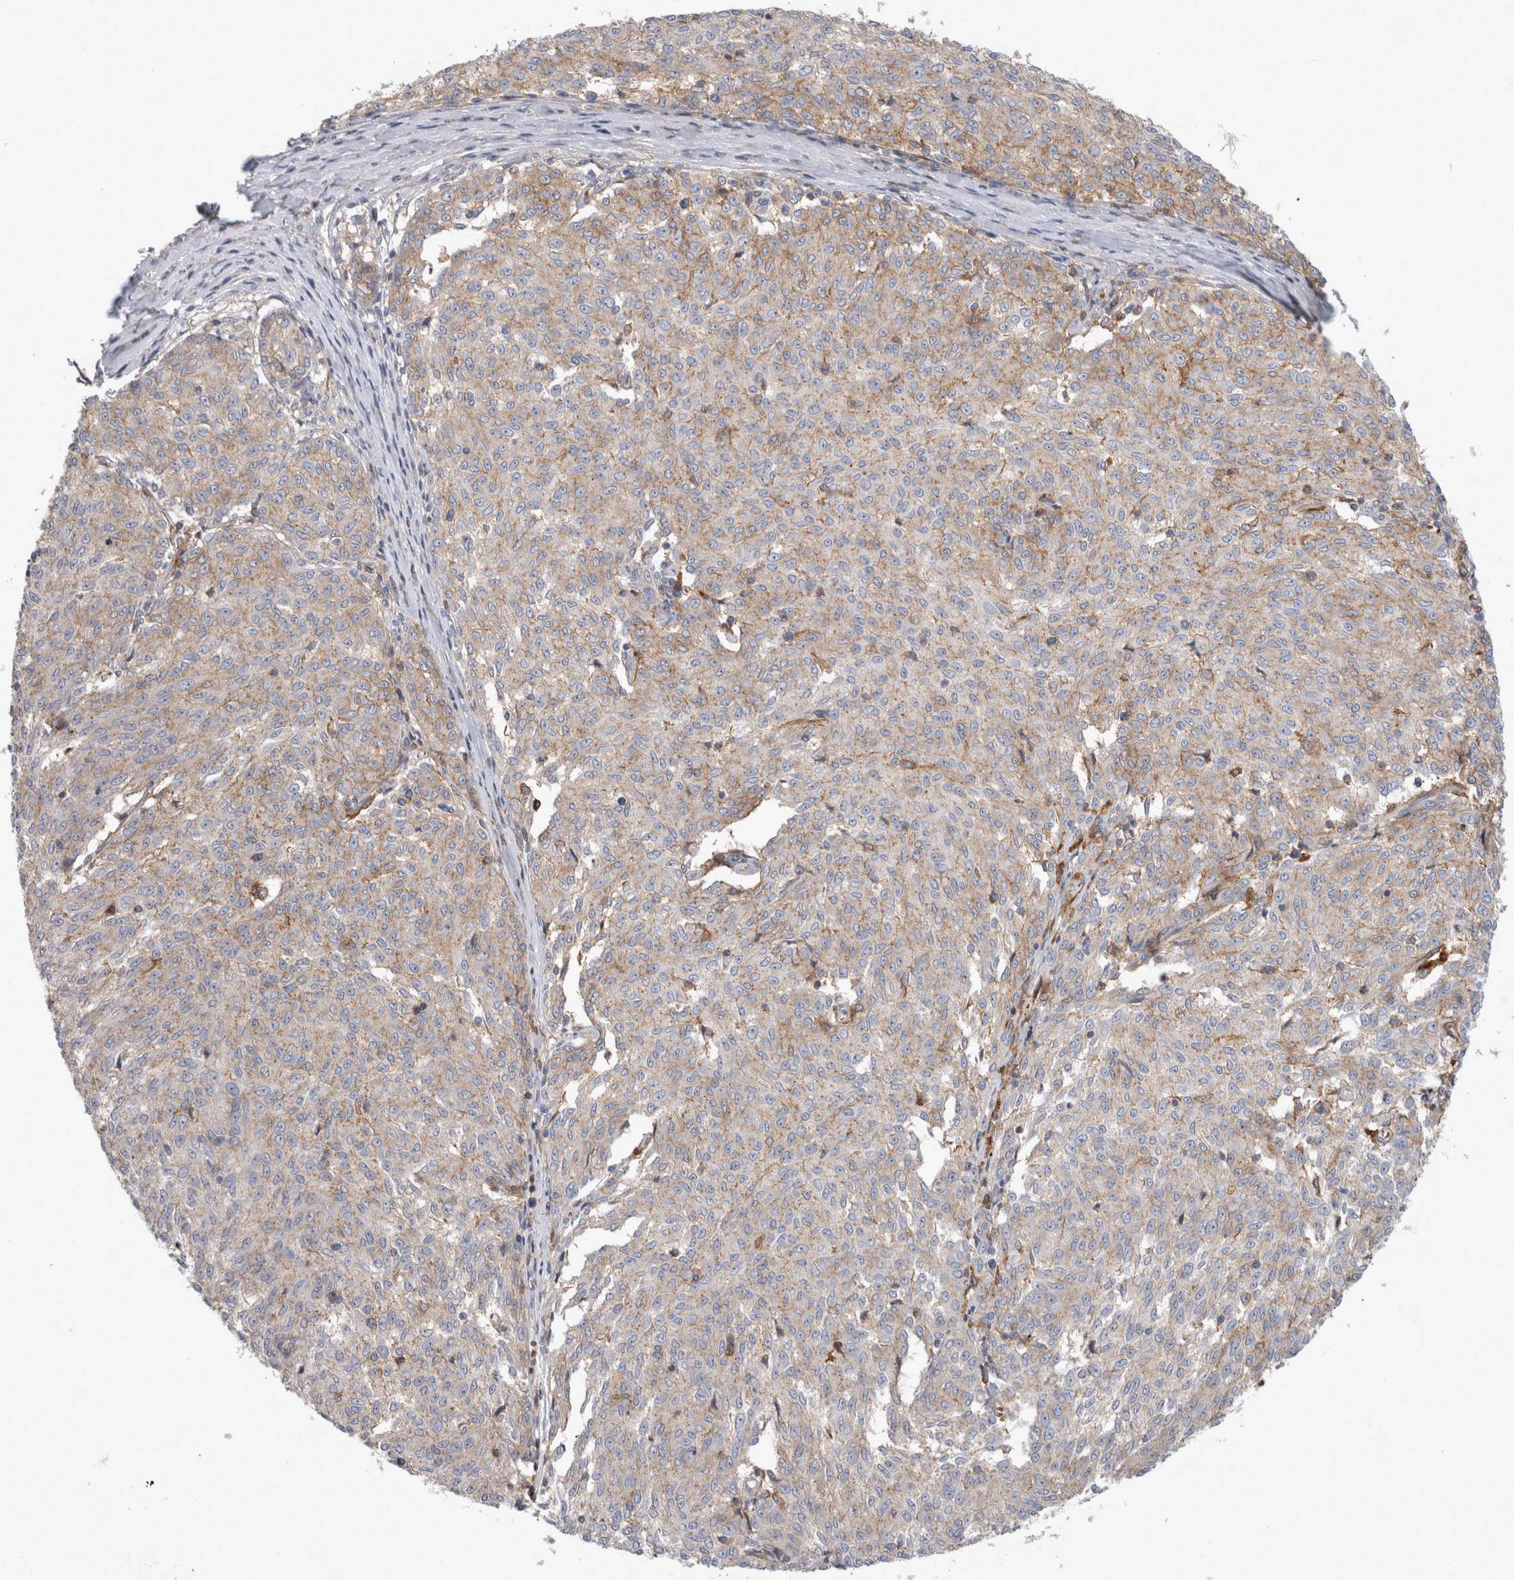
{"staining": {"intensity": "weak", "quantity": "<25%", "location": "cytoplasmic/membranous"}, "tissue": "melanoma", "cell_type": "Tumor cells", "image_type": "cancer", "snomed": [{"axis": "morphology", "description": "Malignant melanoma, NOS"}, {"axis": "topography", "description": "Skin"}], "caption": "Immunohistochemistry of human melanoma displays no staining in tumor cells.", "gene": "CD55", "patient": {"sex": "female", "age": 72}}